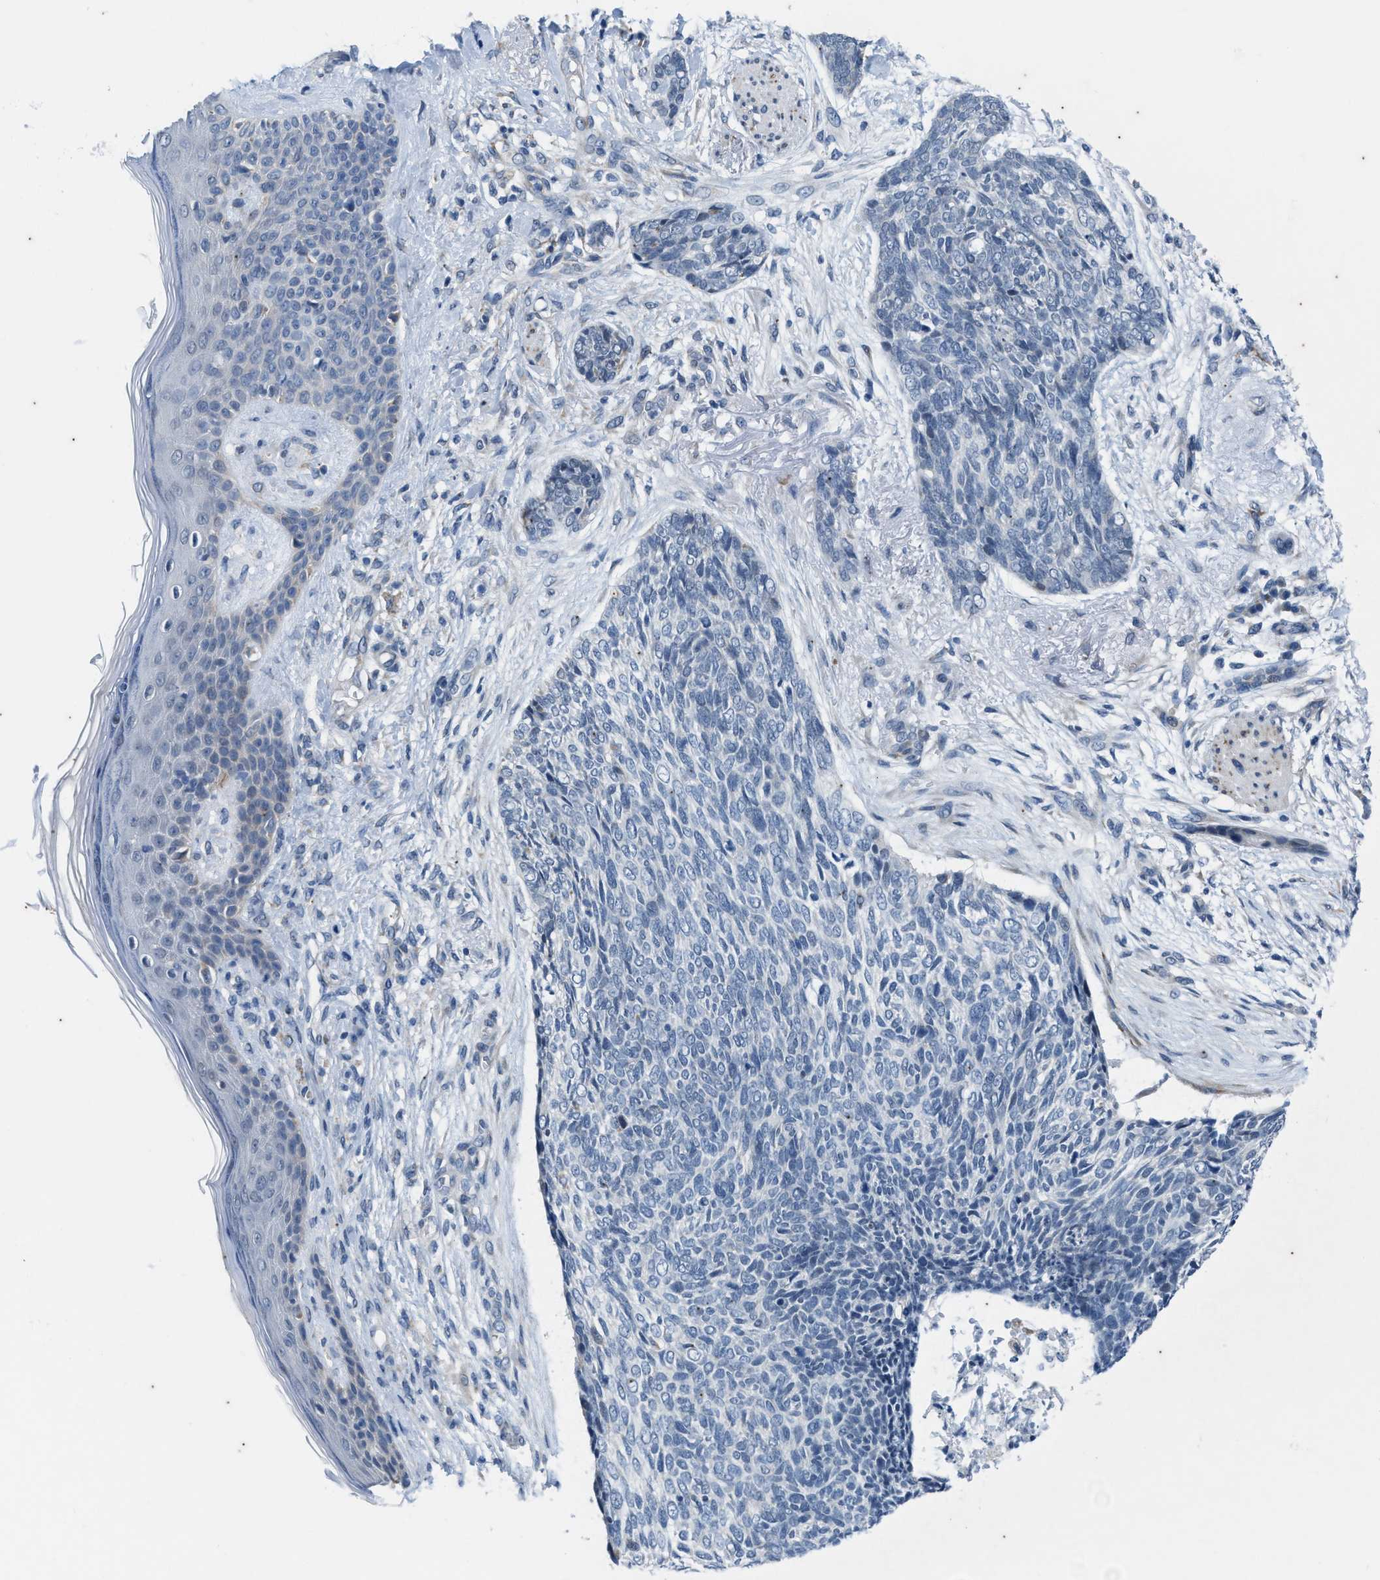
{"staining": {"intensity": "negative", "quantity": "none", "location": "none"}, "tissue": "skin cancer", "cell_type": "Tumor cells", "image_type": "cancer", "snomed": [{"axis": "morphology", "description": "Basal cell carcinoma"}, {"axis": "topography", "description": "Skin"}], "caption": "Tumor cells are negative for protein expression in human basal cell carcinoma (skin).", "gene": "KIF24", "patient": {"sex": "female", "age": 84}}